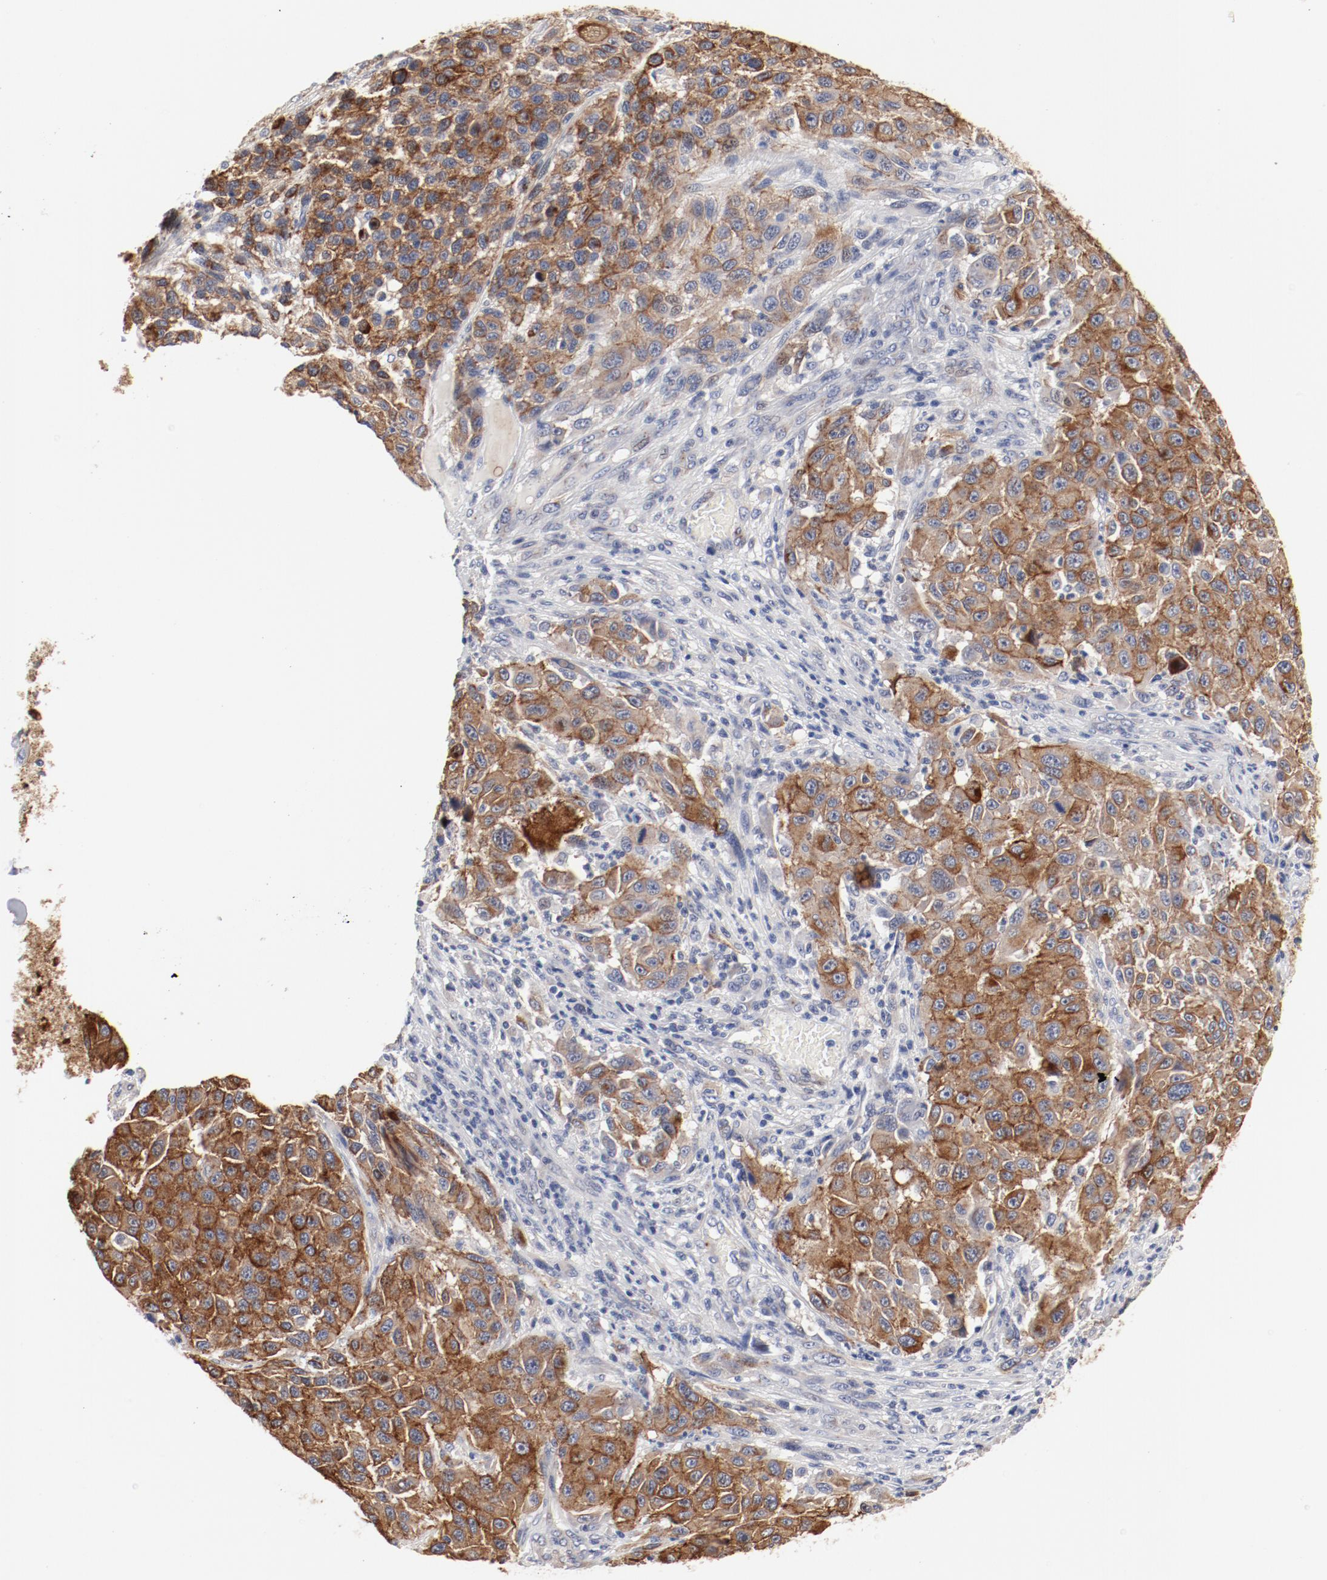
{"staining": {"intensity": "strong", "quantity": ">75%", "location": "cytoplasmic/membranous"}, "tissue": "melanoma", "cell_type": "Tumor cells", "image_type": "cancer", "snomed": [{"axis": "morphology", "description": "Malignant melanoma, Metastatic site"}, {"axis": "topography", "description": "Lymph node"}], "caption": "This is an image of IHC staining of malignant melanoma (metastatic site), which shows strong positivity in the cytoplasmic/membranous of tumor cells.", "gene": "GPR143", "patient": {"sex": "male", "age": 61}}